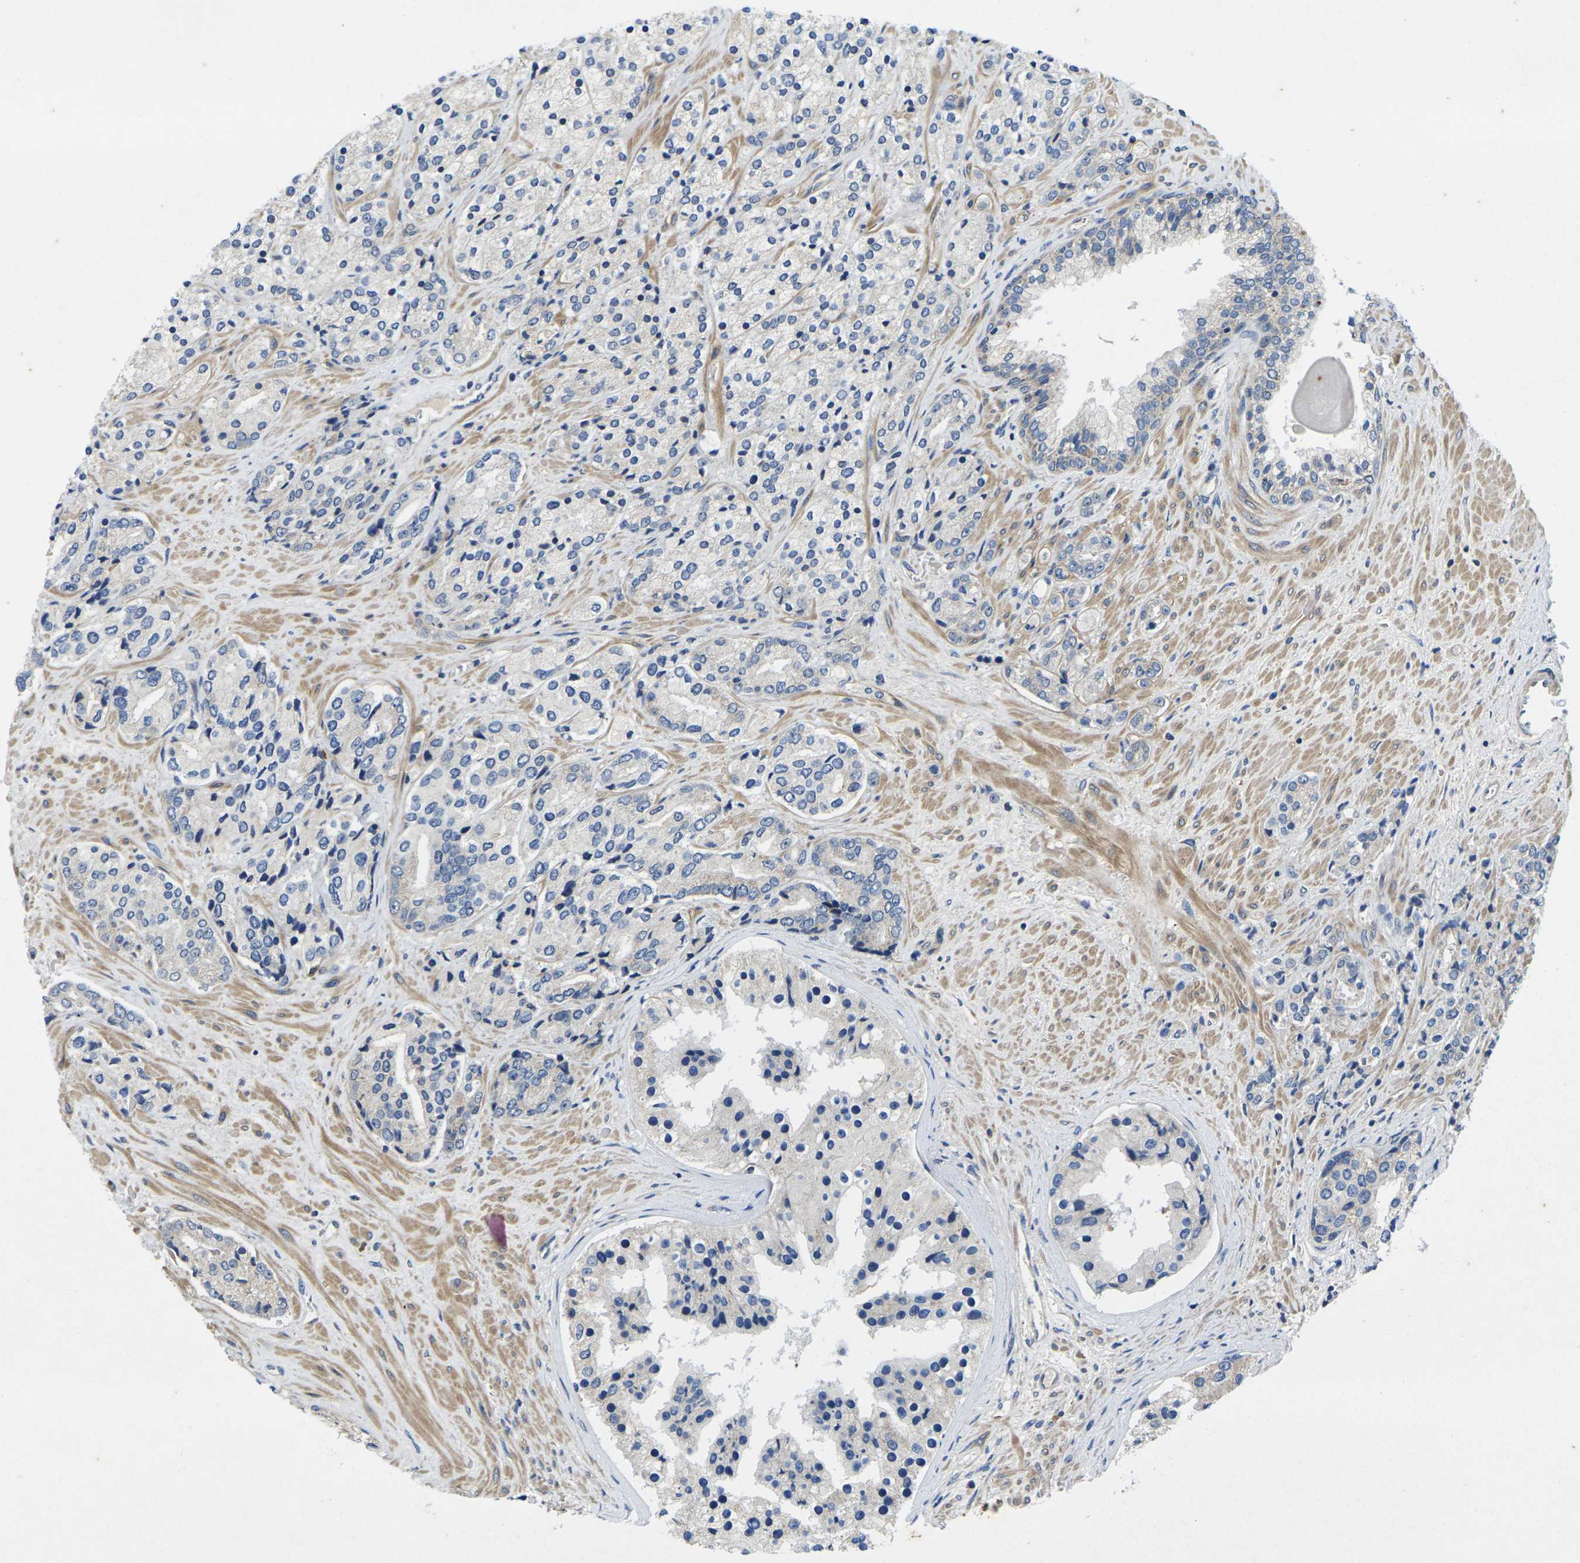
{"staining": {"intensity": "negative", "quantity": "none", "location": "none"}, "tissue": "prostate cancer", "cell_type": "Tumor cells", "image_type": "cancer", "snomed": [{"axis": "morphology", "description": "Adenocarcinoma, High grade"}, {"axis": "topography", "description": "Prostate"}], "caption": "This is an immunohistochemistry micrograph of human prostate adenocarcinoma (high-grade). There is no positivity in tumor cells.", "gene": "KIF1B", "patient": {"sex": "male", "age": 71}}